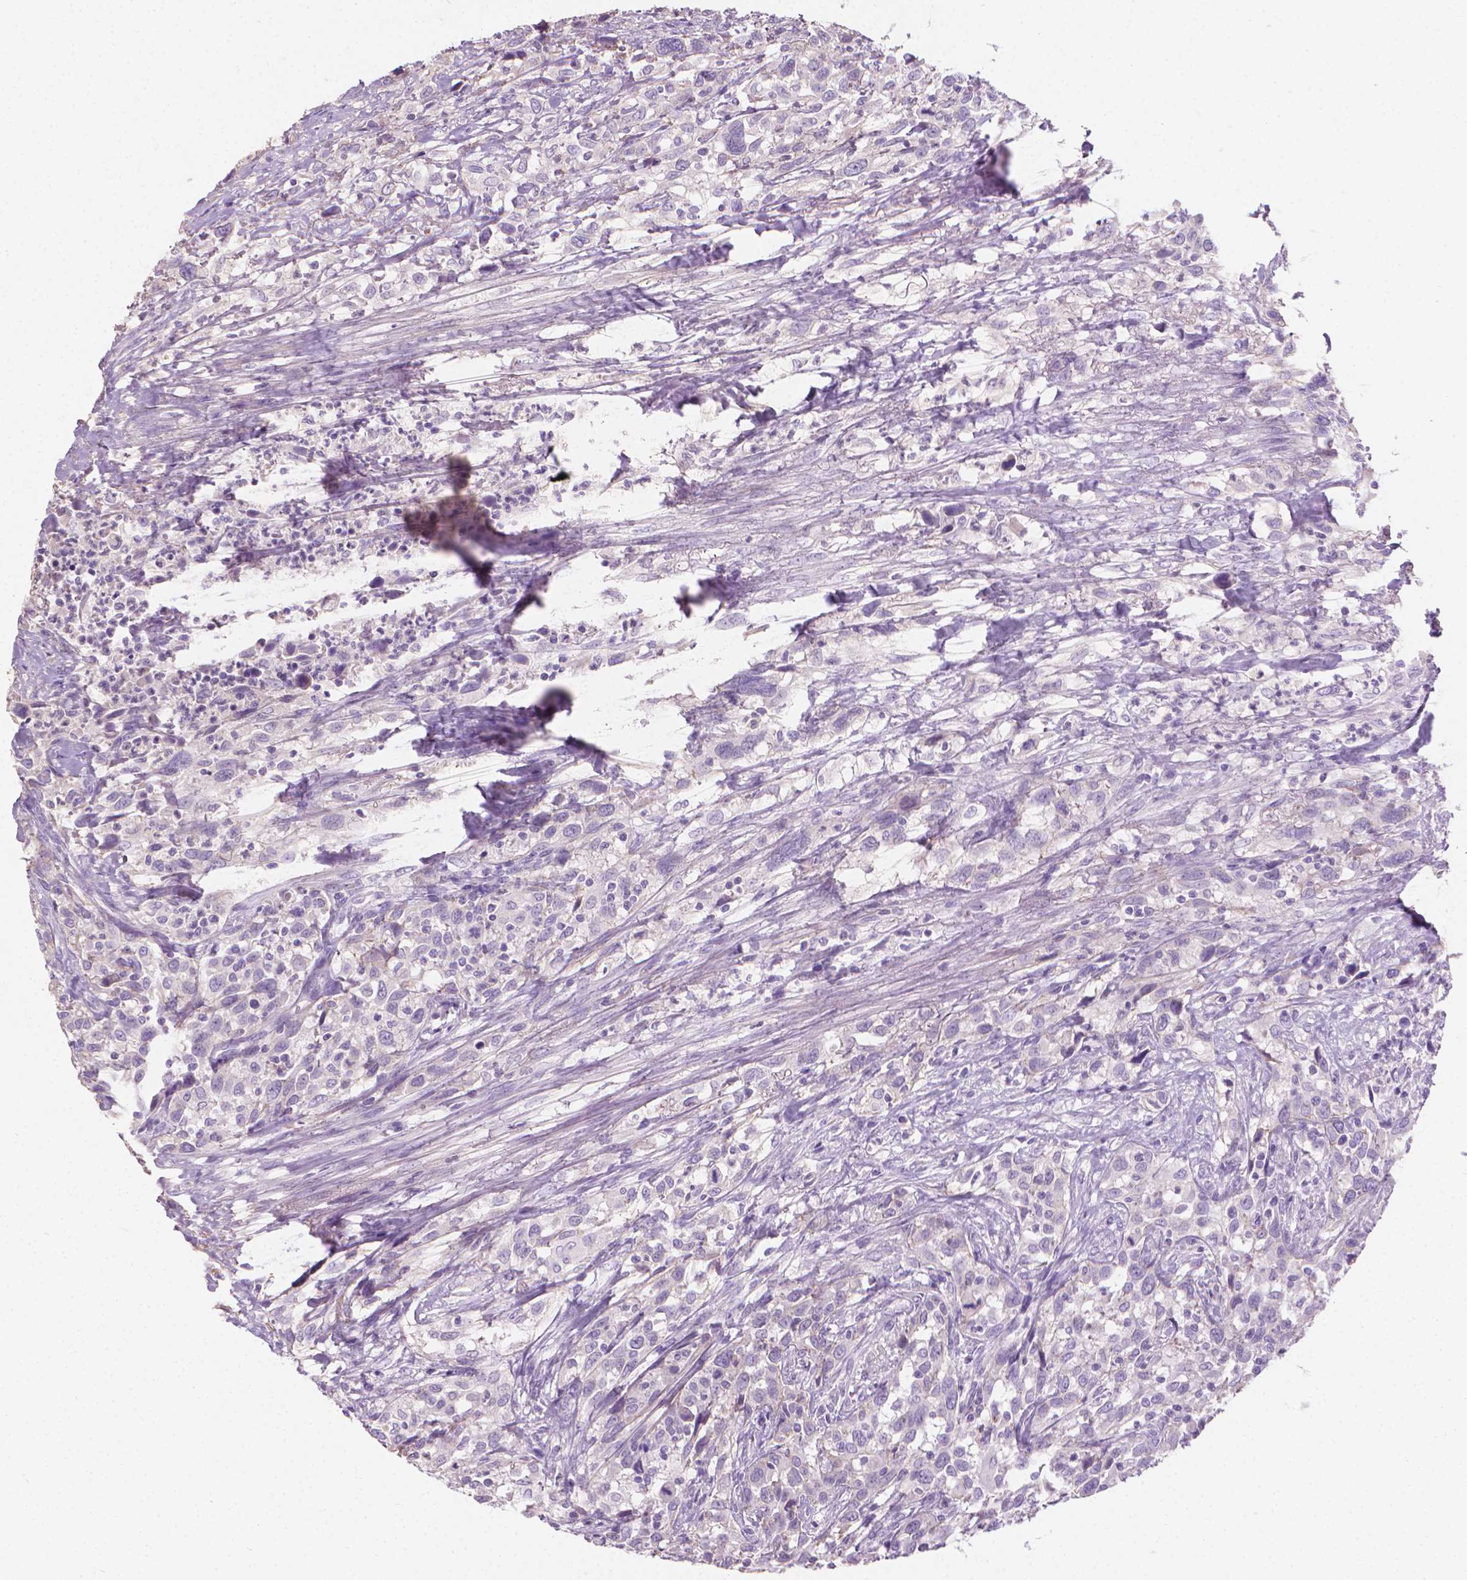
{"staining": {"intensity": "negative", "quantity": "none", "location": "none"}, "tissue": "urothelial cancer", "cell_type": "Tumor cells", "image_type": "cancer", "snomed": [{"axis": "morphology", "description": "Urothelial carcinoma, NOS"}, {"axis": "morphology", "description": "Urothelial carcinoma, High grade"}, {"axis": "topography", "description": "Urinary bladder"}], "caption": "Histopathology image shows no significant protein expression in tumor cells of urothelial cancer. (DAB (3,3'-diaminobenzidine) IHC visualized using brightfield microscopy, high magnification).", "gene": "CABCOCO1", "patient": {"sex": "female", "age": 64}}